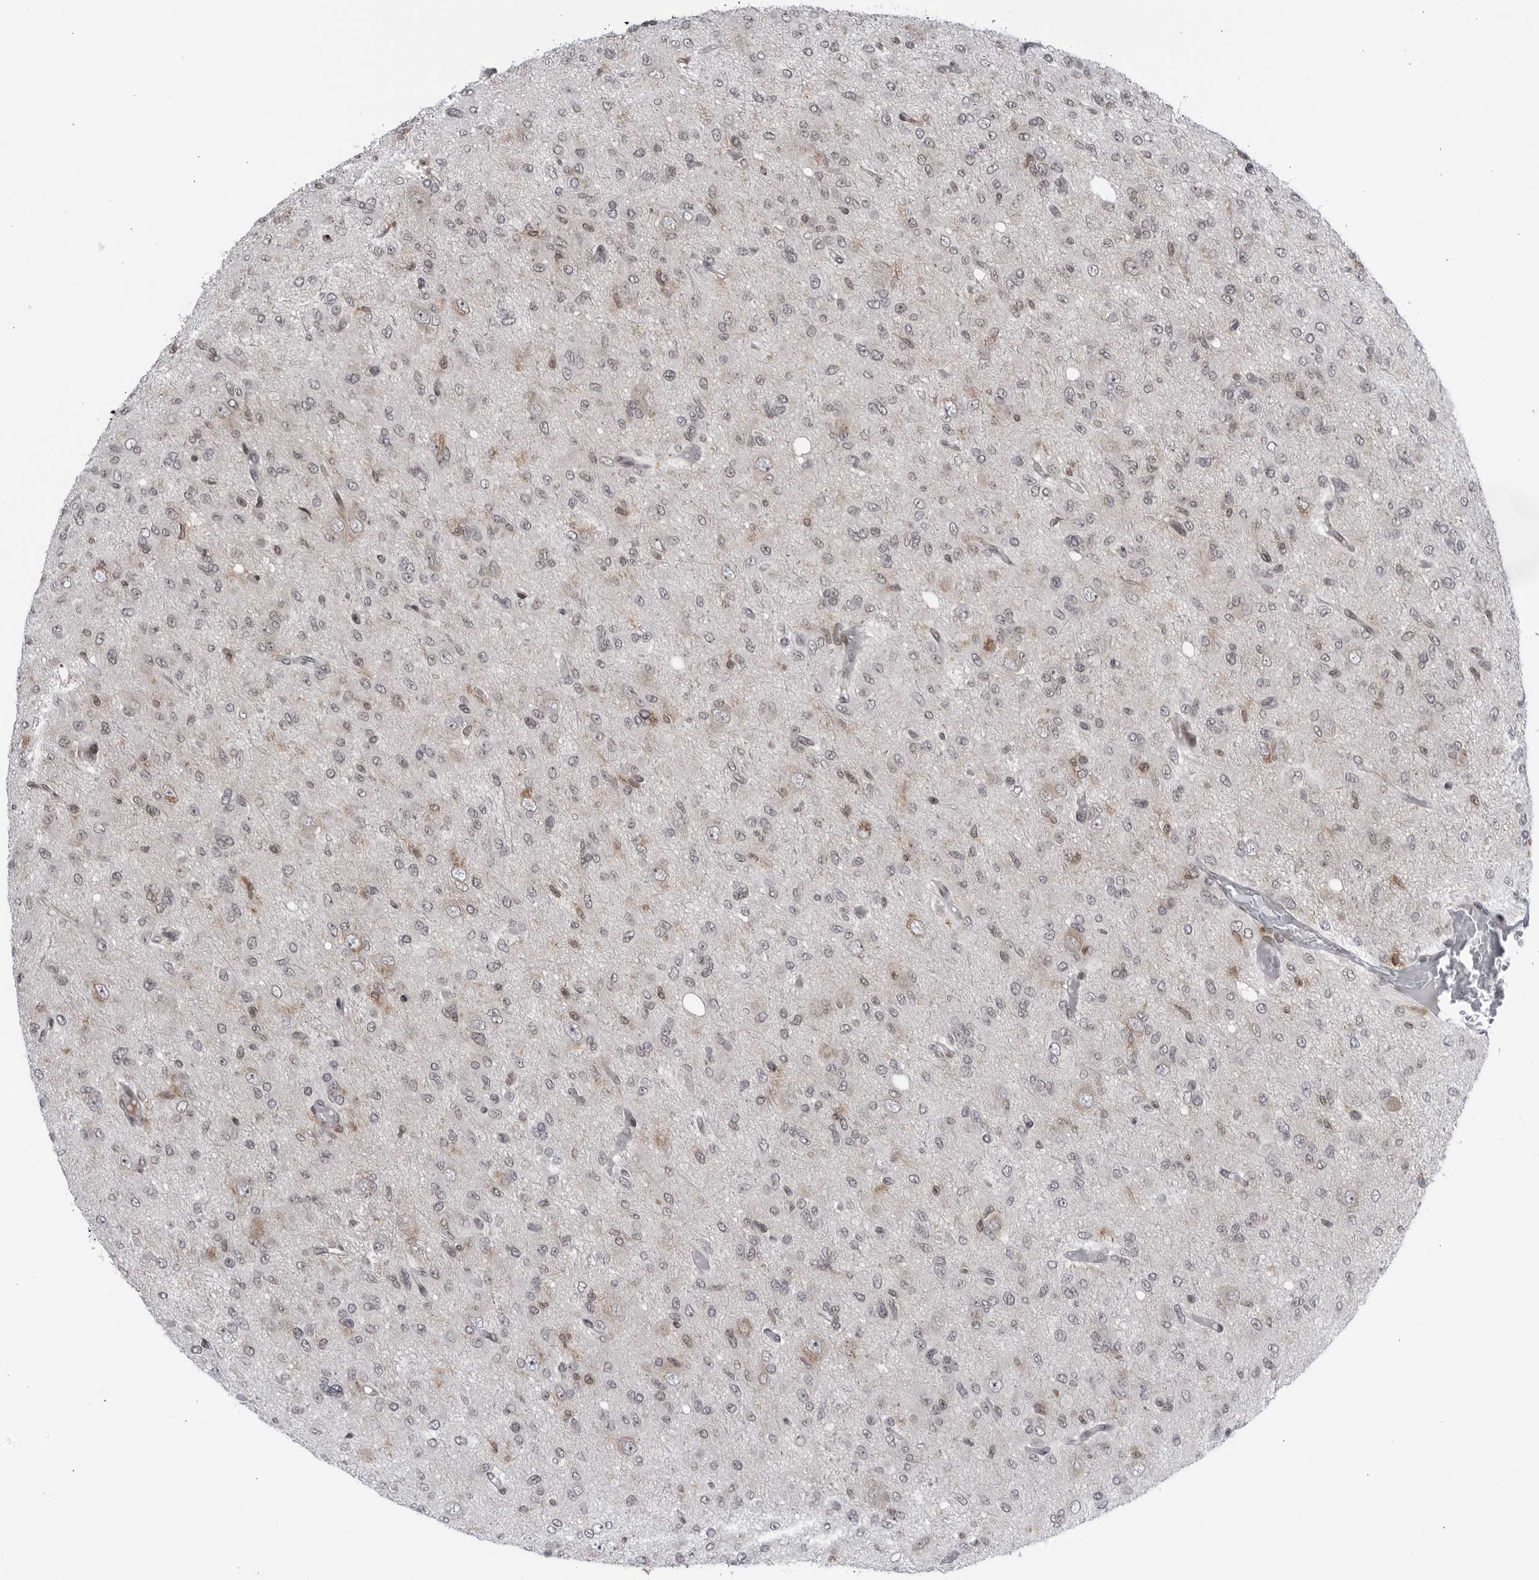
{"staining": {"intensity": "weak", "quantity": "25%-75%", "location": "nuclear"}, "tissue": "glioma", "cell_type": "Tumor cells", "image_type": "cancer", "snomed": [{"axis": "morphology", "description": "Glioma, malignant, High grade"}, {"axis": "topography", "description": "Brain"}], "caption": "The micrograph displays immunohistochemical staining of malignant high-grade glioma. There is weak nuclear staining is seen in about 25%-75% of tumor cells. (Brightfield microscopy of DAB IHC at high magnification).", "gene": "DTL", "patient": {"sex": "female", "age": 59}}